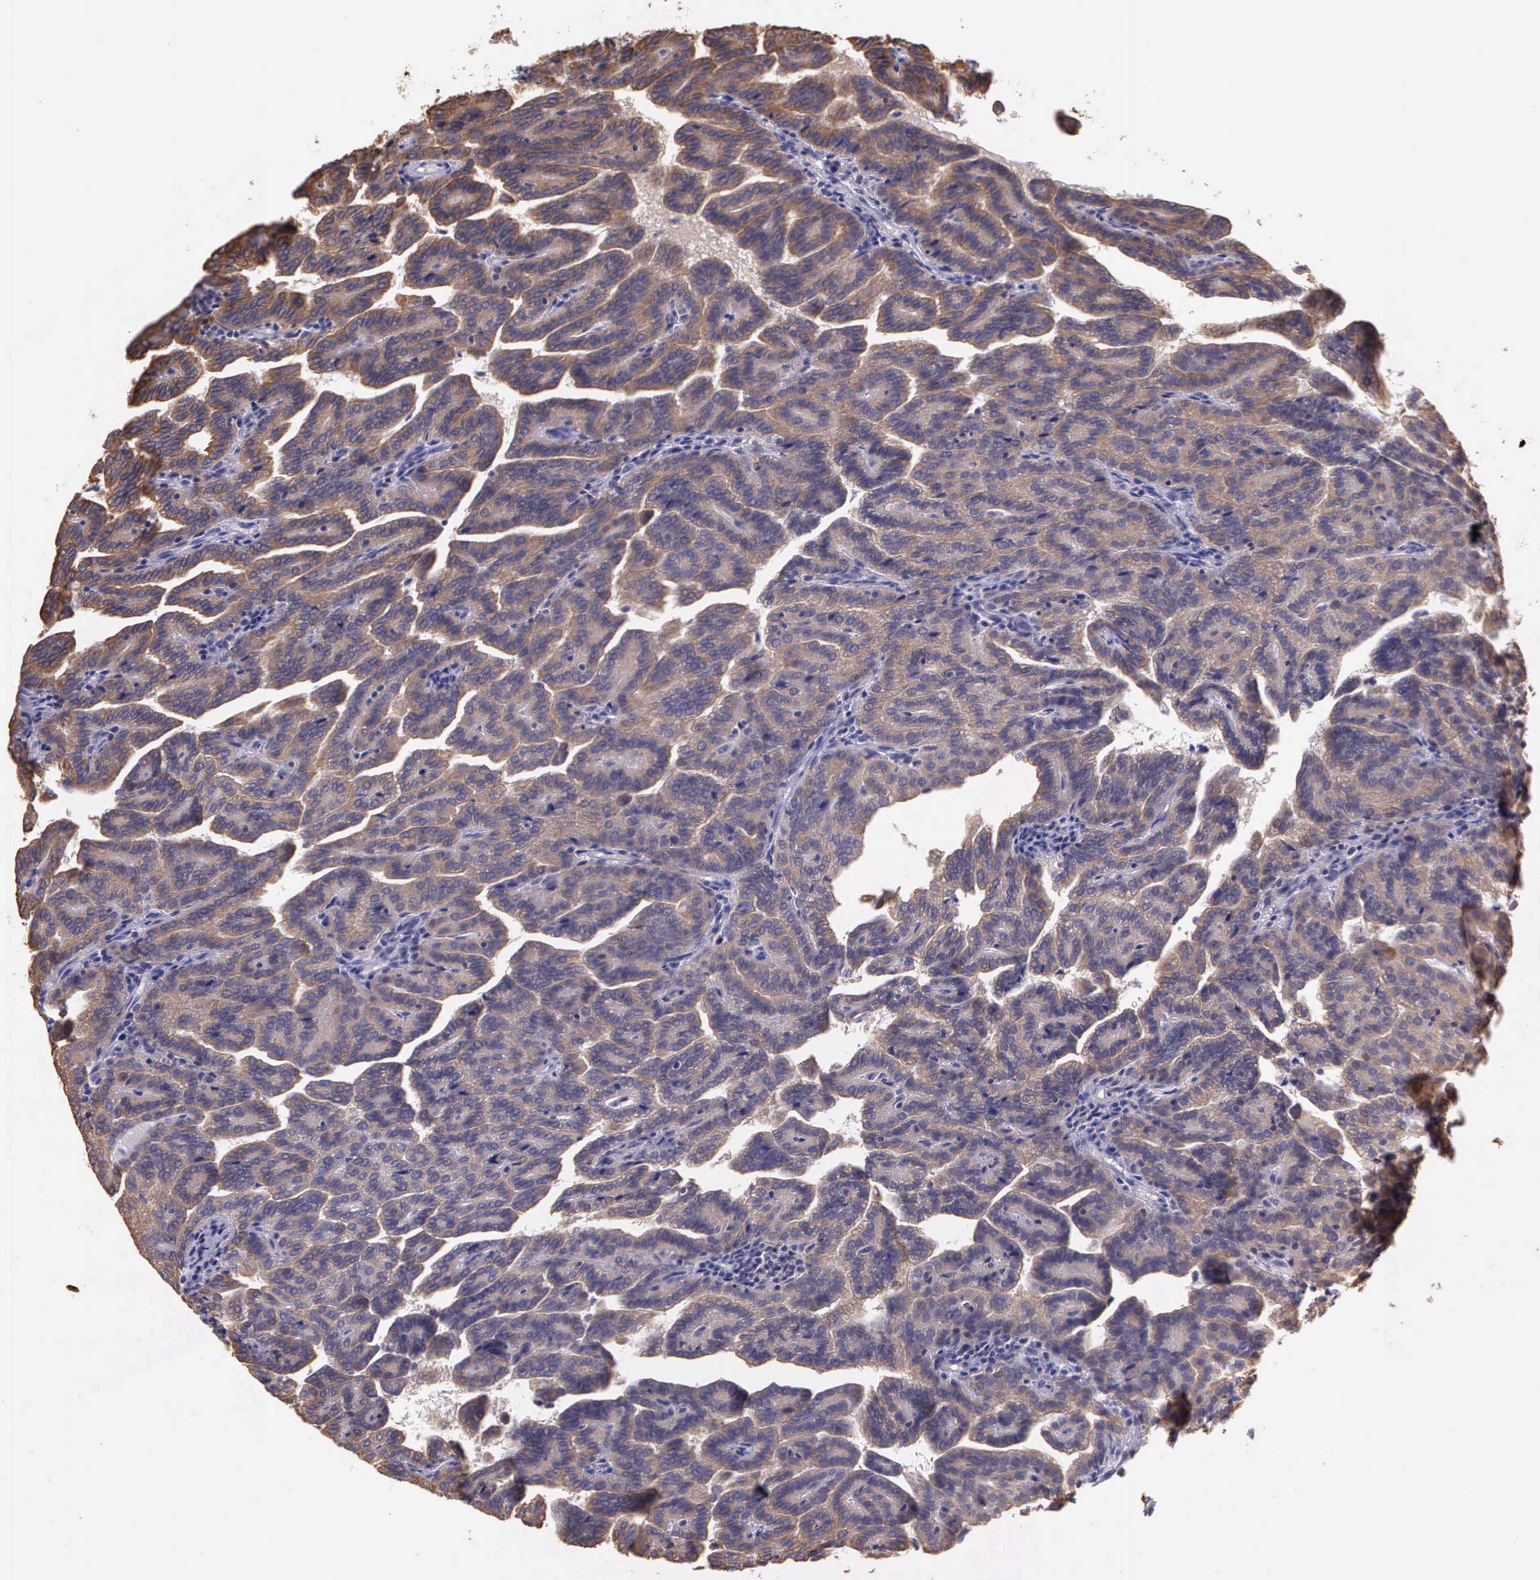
{"staining": {"intensity": "weak", "quantity": ">75%", "location": "cytoplasmic/membranous"}, "tissue": "renal cancer", "cell_type": "Tumor cells", "image_type": "cancer", "snomed": [{"axis": "morphology", "description": "Adenocarcinoma, NOS"}, {"axis": "topography", "description": "Kidney"}], "caption": "Weak cytoplasmic/membranous staining for a protein is seen in about >75% of tumor cells of adenocarcinoma (renal) using IHC.", "gene": "IGBP1", "patient": {"sex": "male", "age": 61}}